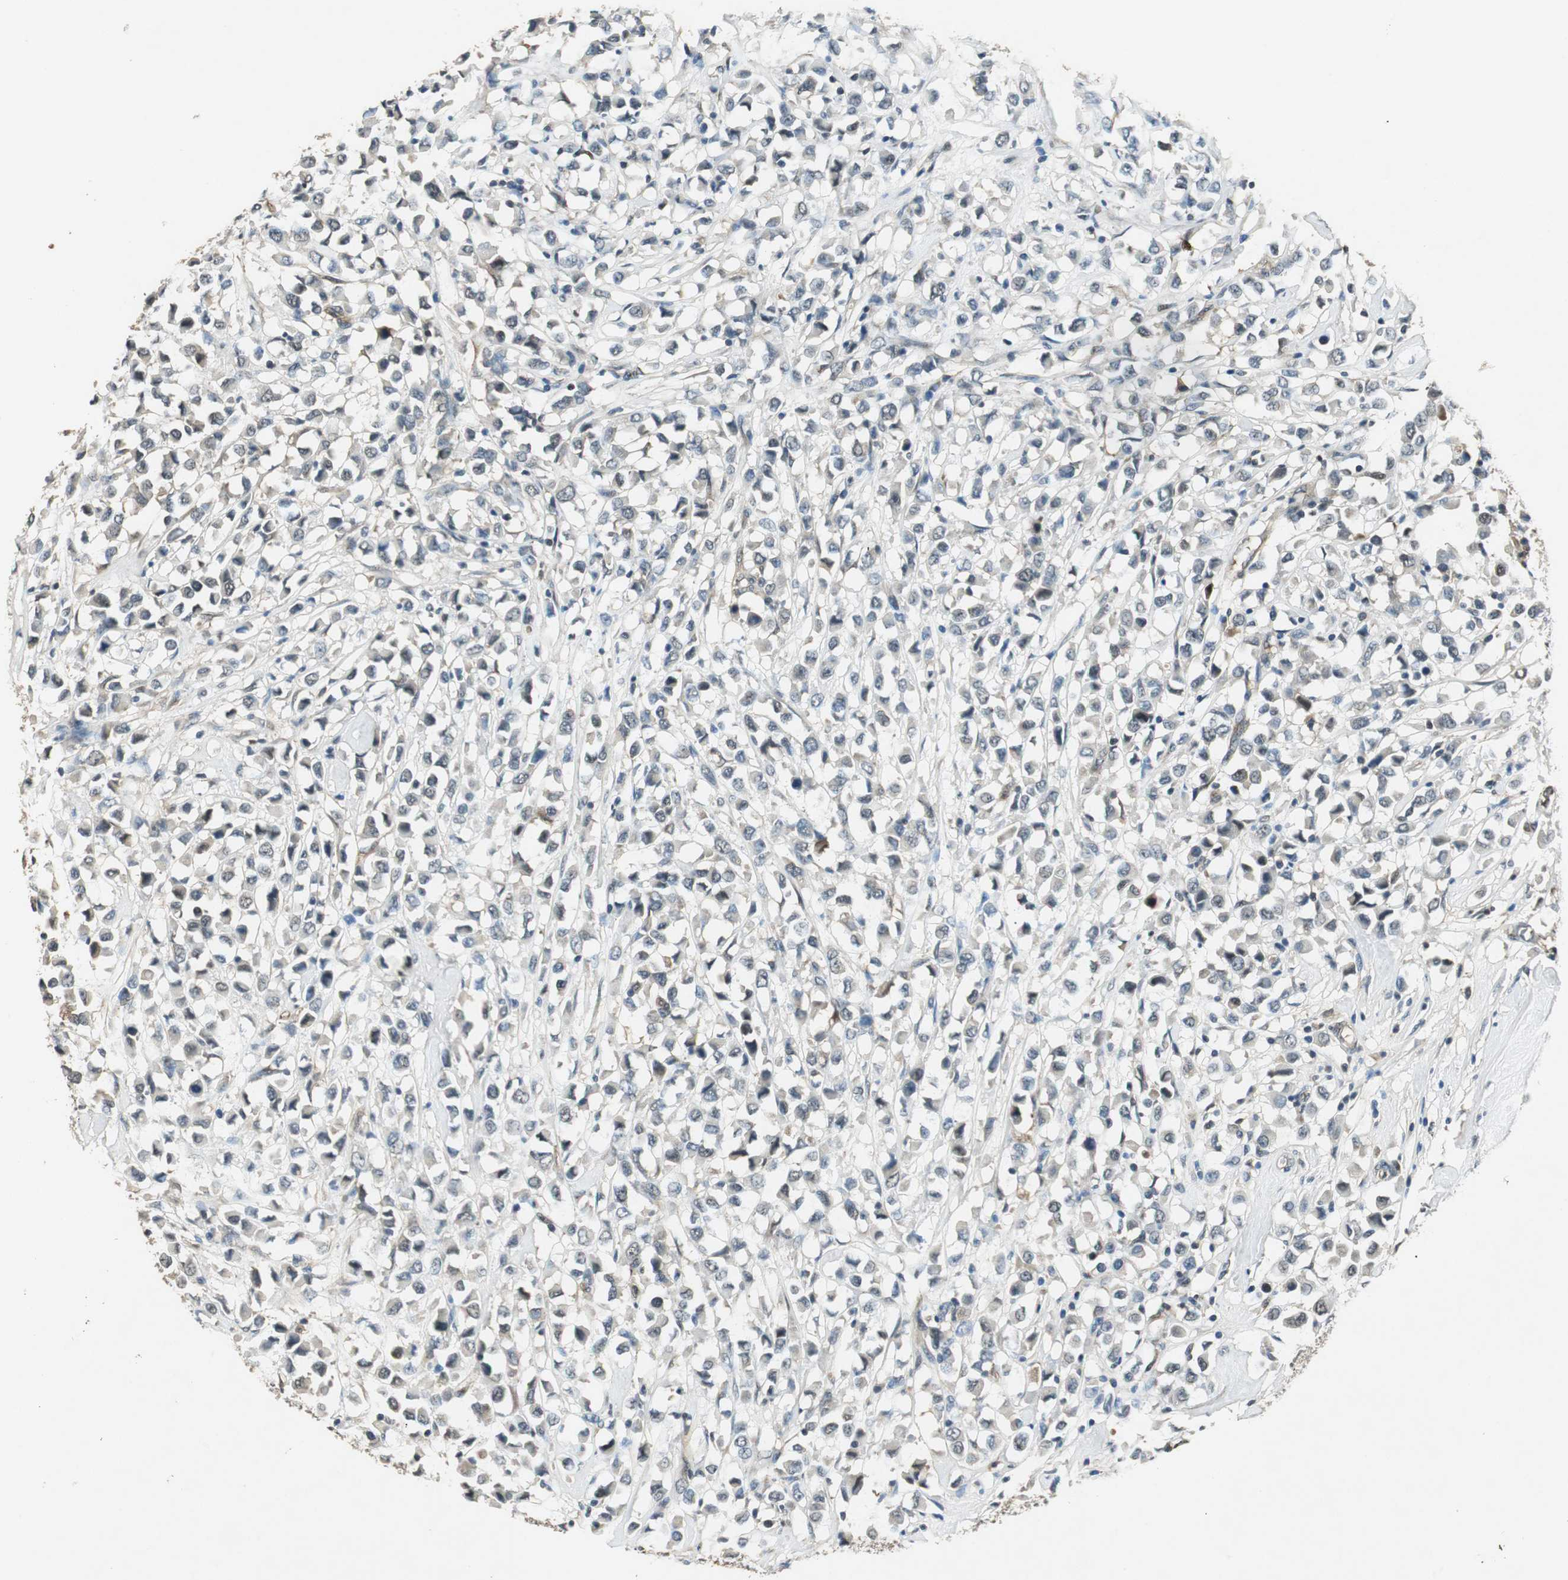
{"staining": {"intensity": "weak", "quantity": "<25%", "location": "cytoplasmic/membranous"}, "tissue": "breast cancer", "cell_type": "Tumor cells", "image_type": "cancer", "snomed": [{"axis": "morphology", "description": "Duct carcinoma"}, {"axis": "topography", "description": "Breast"}], "caption": "This is an IHC photomicrograph of human breast cancer. There is no positivity in tumor cells.", "gene": "PSMB4", "patient": {"sex": "female", "age": 61}}